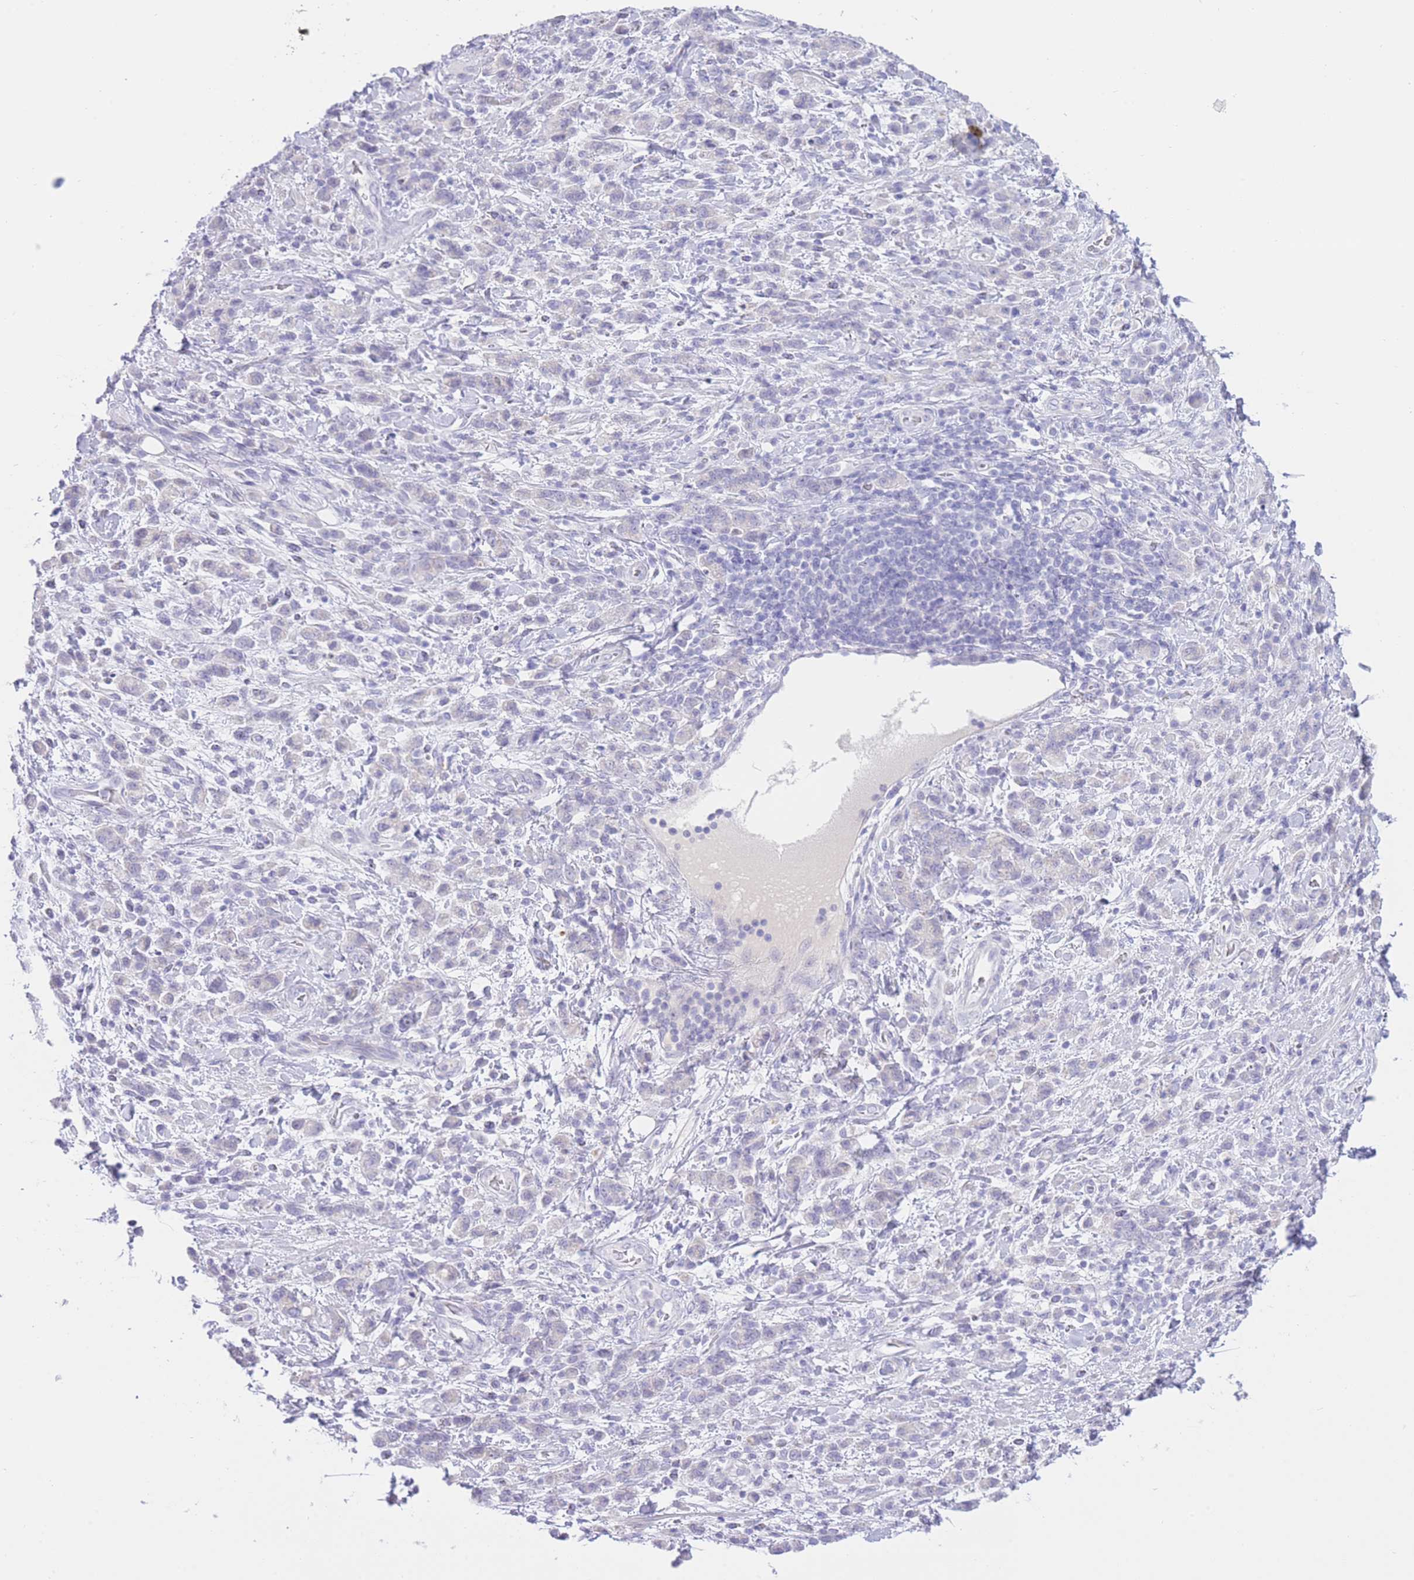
{"staining": {"intensity": "negative", "quantity": "none", "location": "none"}, "tissue": "stomach cancer", "cell_type": "Tumor cells", "image_type": "cancer", "snomed": [{"axis": "morphology", "description": "Adenocarcinoma, NOS"}, {"axis": "topography", "description": "Stomach"}], "caption": "Tumor cells show no significant staining in adenocarcinoma (stomach).", "gene": "ZNF212", "patient": {"sex": "male", "age": 77}}